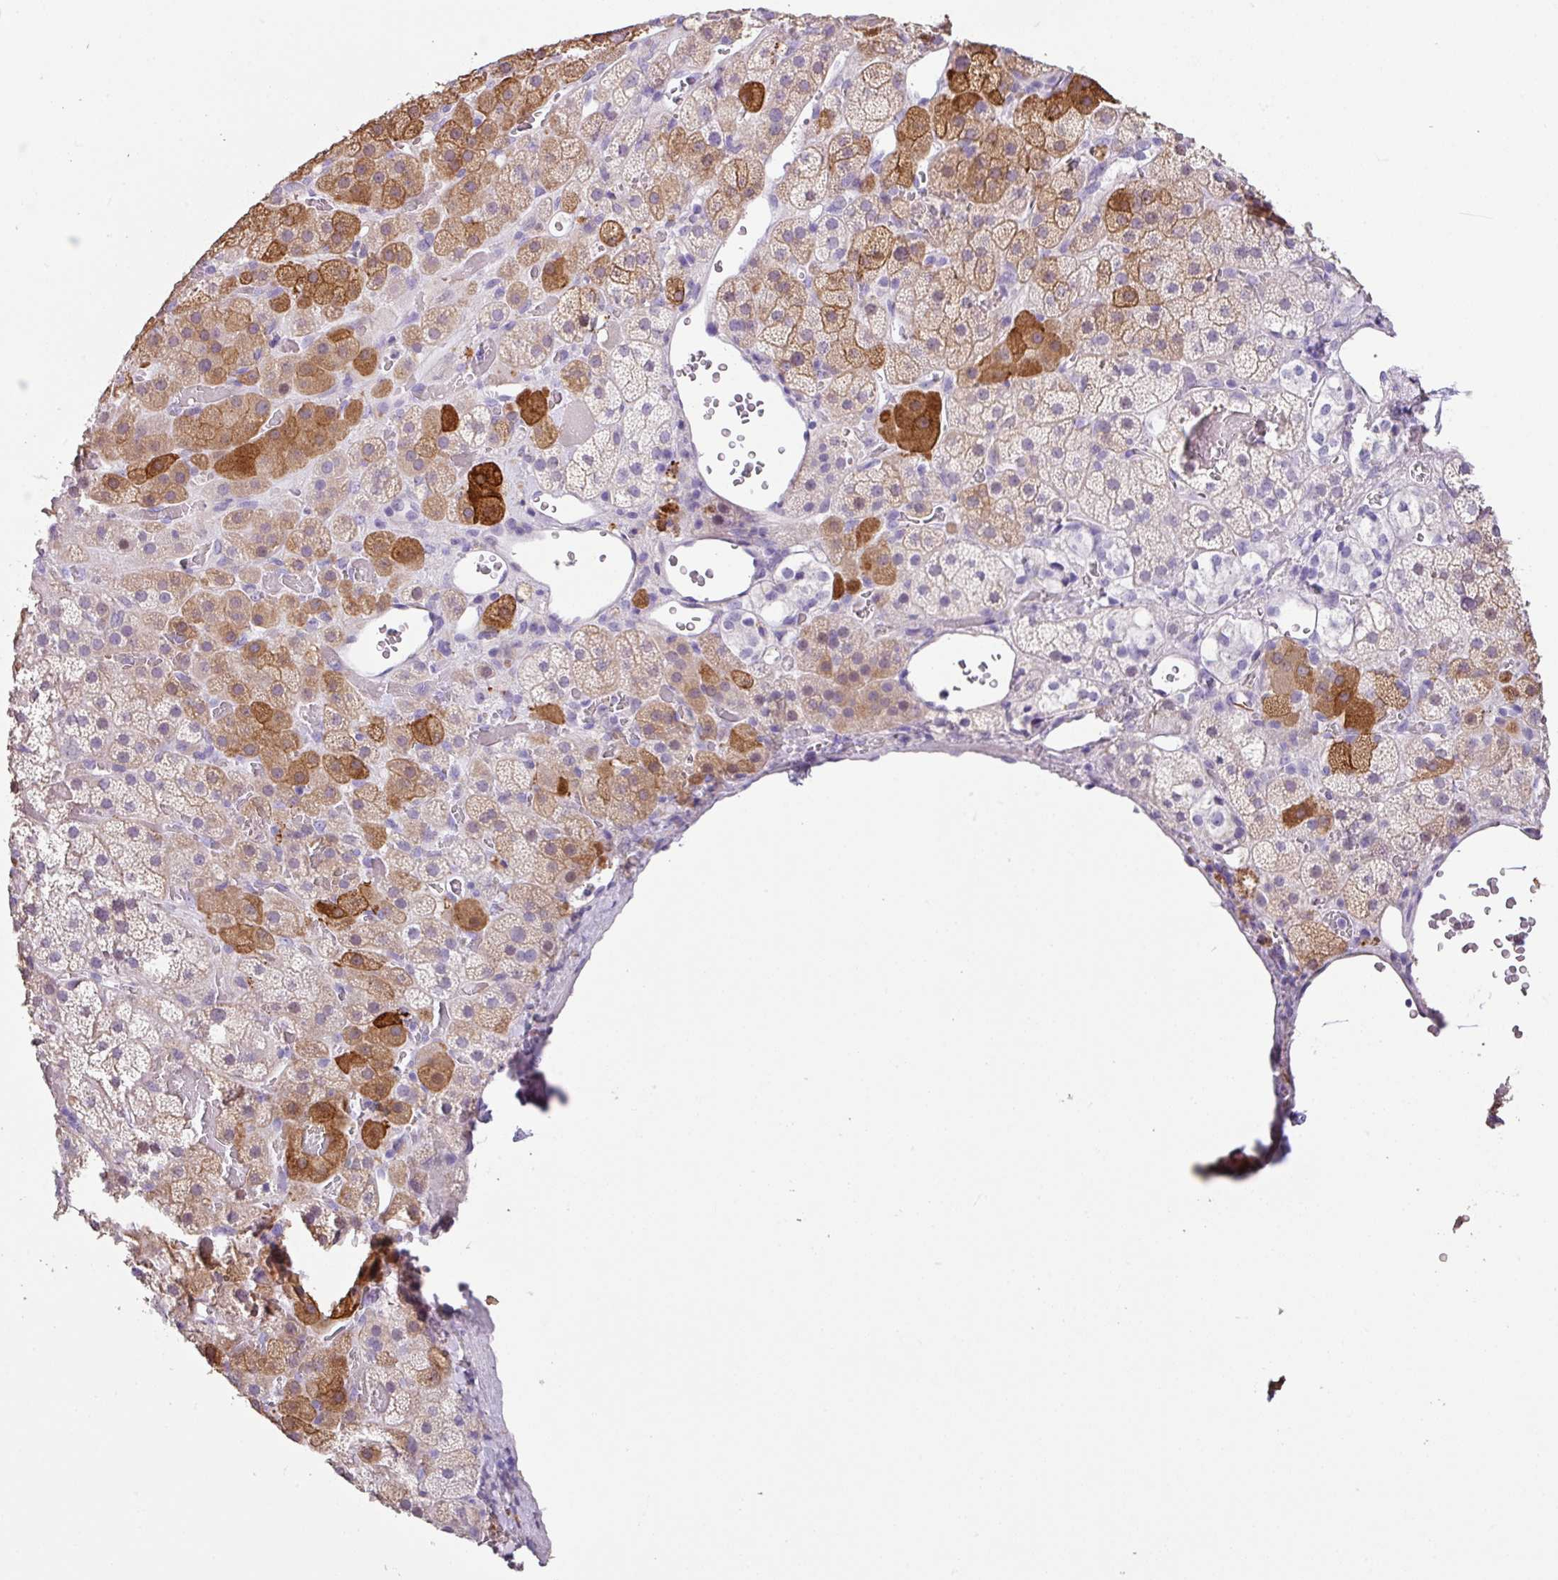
{"staining": {"intensity": "moderate", "quantity": "<25%", "location": "cytoplasmic/membranous"}, "tissue": "adrenal gland", "cell_type": "Glandular cells", "image_type": "normal", "snomed": [{"axis": "morphology", "description": "Normal tissue, NOS"}, {"axis": "topography", "description": "Adrenal gland"}], "caption": "Protein expression analysis of benign adrenal gland demonstrates moderate cytoplasmic/membranous positivity in about <25% of glandular cells.", "gene": "ZG16", "patient": {"sex": "male", "age": 57}}